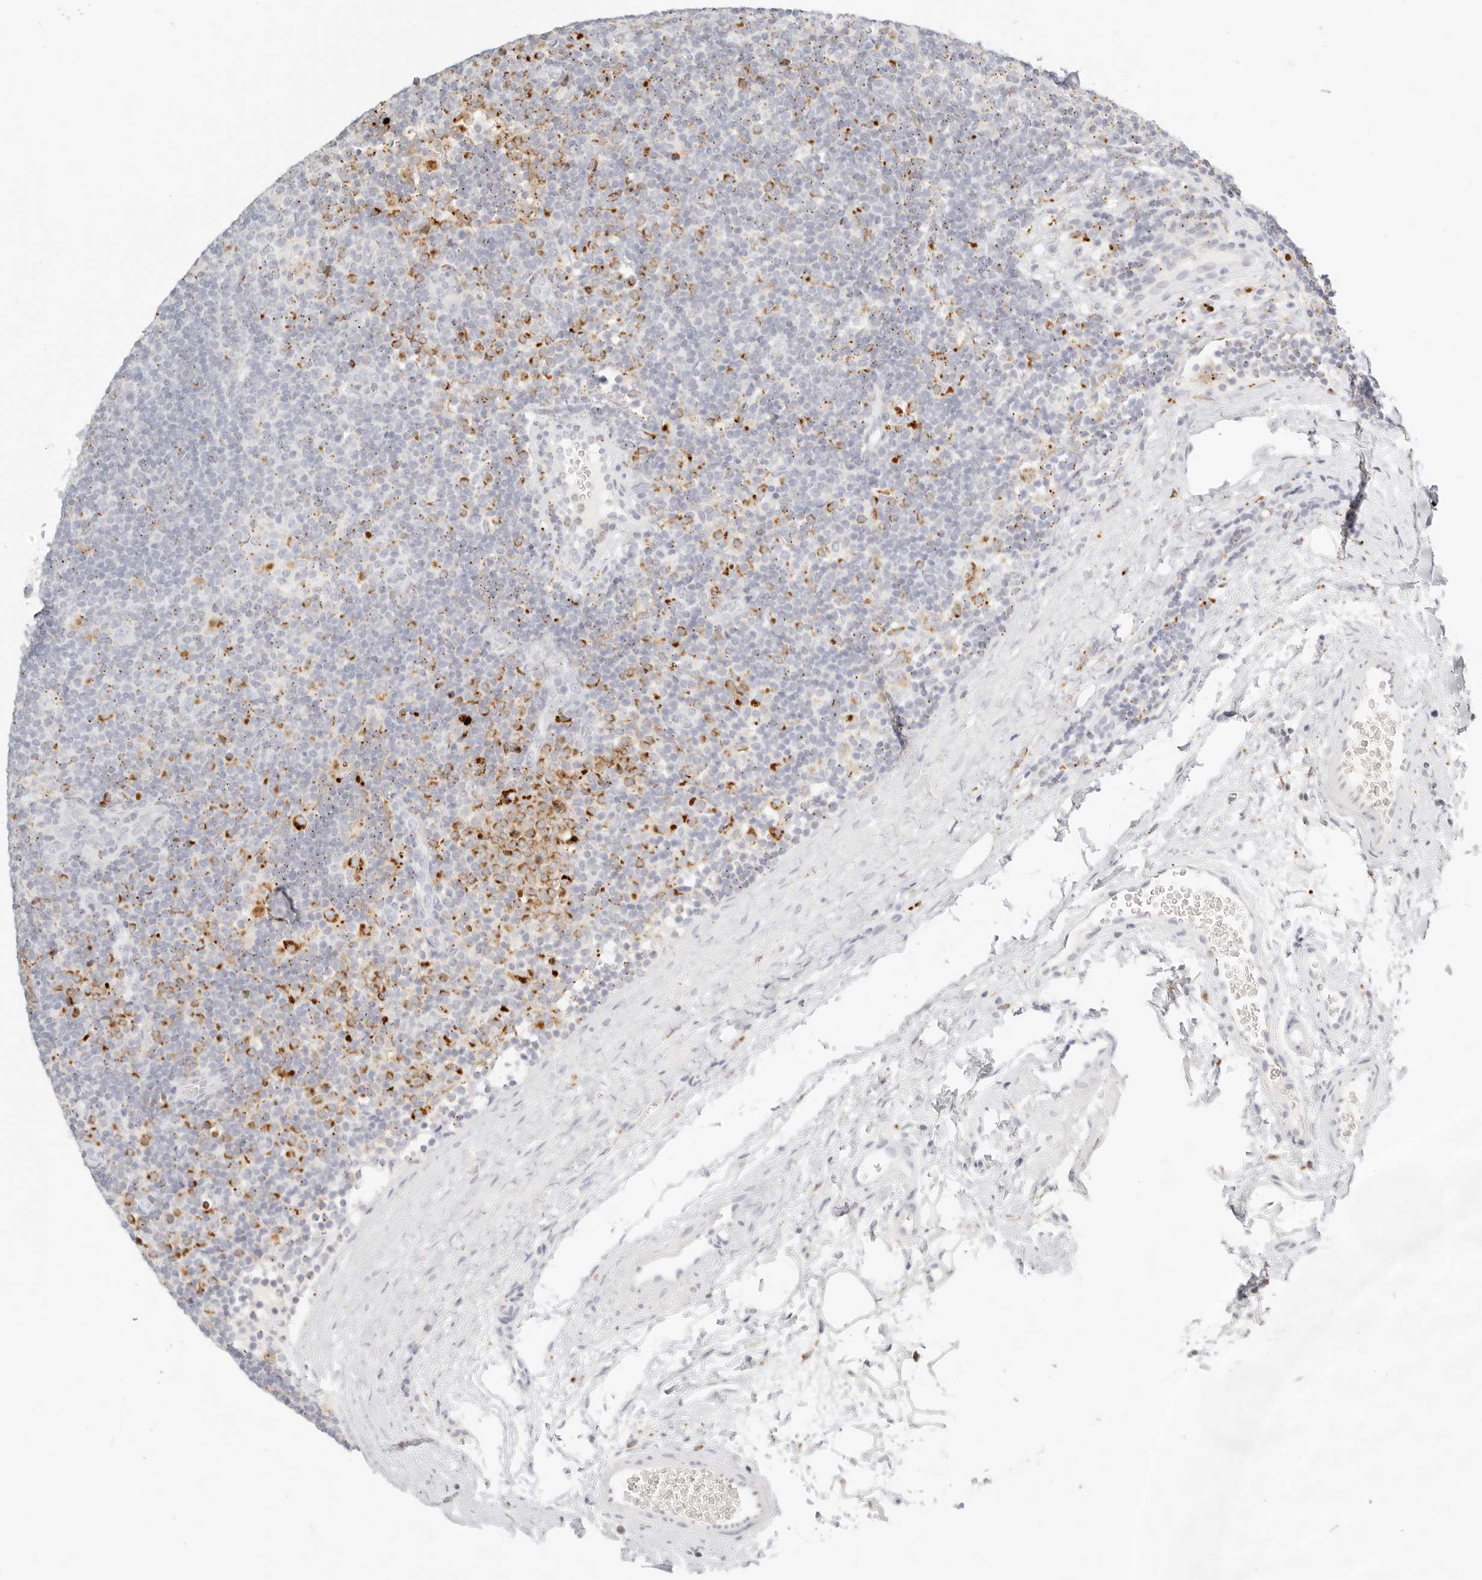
{"staining": {"intensity": "negative", "quantity": "none", "location": "none"}, "tissue": "lymphoma", "cell_type": "Tumor cells", "image_type": "cancer", "snomed": [{"axis": "morphology", "description": "Hodgkin's disease, NOS"}, {"axis": "topography", "description": "Lymph node"}], "caption": "This image is of lymphoma stained with immunohistochemistry (IHC) to label a protein in brown with the nuclei are counter-stained blue. There is no staining in tumor cells.", "gene": "RNASET2", "patient": {"sex": "female", "age": 57}}